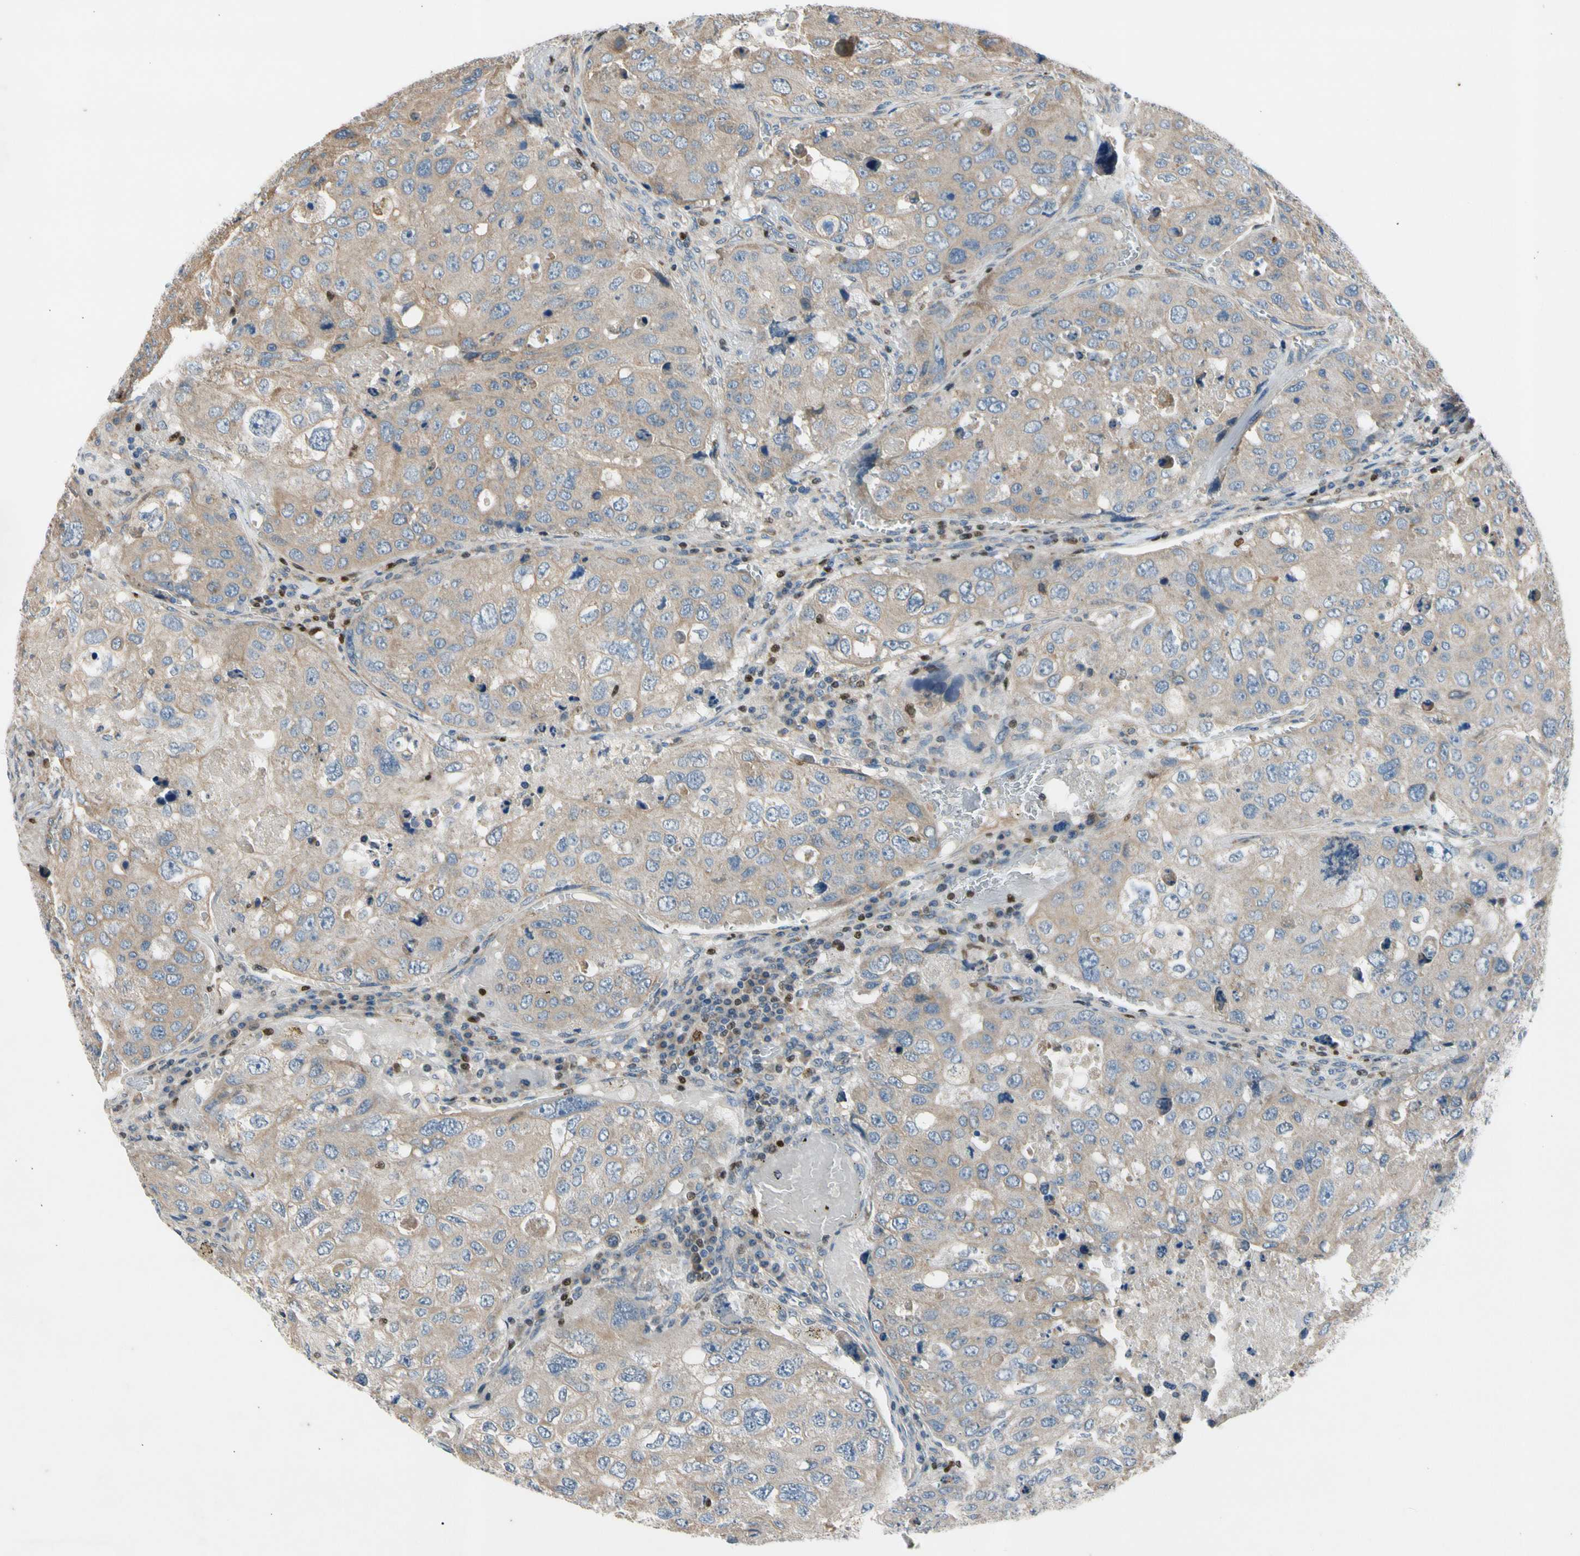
{"staining": {"intensity": "weak", "quantity": ">75%", "location": "cytoplasmic/membranous"}, "tissue": "urothelial cancer", "cell_type": "Tumor cells", "image_type": "cancer", "snomed": [{"axis": "morphology", "description": "Urothelial carcinoma, High grade"}, {"axis": "topography", "description": "Lymph node"}, {"axis": "topography", "description": "Urinary bladder"}], "caption": "Urothelial cancer stained for a protein displays weak cytoplasmic/membranous positivity in tumor cells.", "gene": "TBX21", "patient": {"sex": "male", "age": 51}}